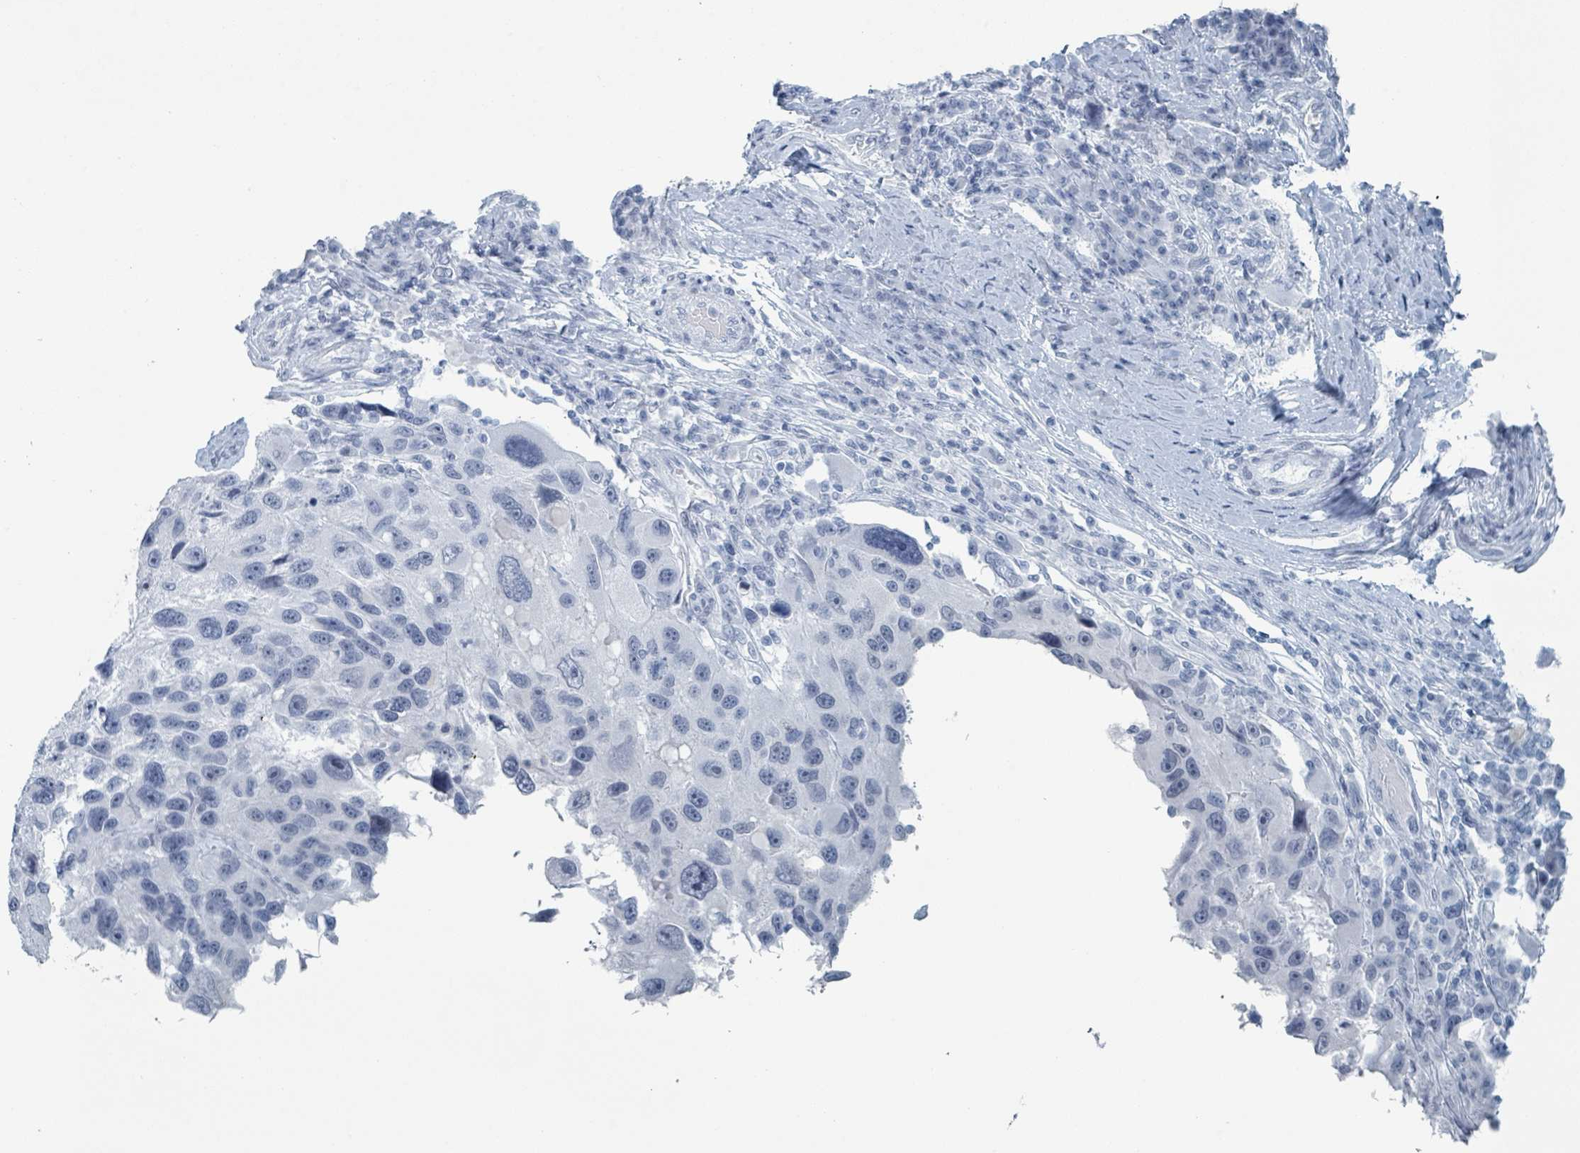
{"staining": {"intensity": "negative", "quantity": "none", "location": "none"}, "tissue": "melanoma", "cell_type": "Tumor cells", "image_type": "cancer", "snomed": [{"axis": "morphology", "description": "Malignant melanoma, NOS"}, {"axis": "topography", "description": "Skin"}], "caption": "Immunohistochemistry photomicrograph of neoplastic tissue: human malignant melanoma stained with DAB (3,3'-diaminobenzidine) exhibits no significant protein staining in tumor cells.", "gene": "GPR15LG", "patient": {"sex": "male", "age": 53}}